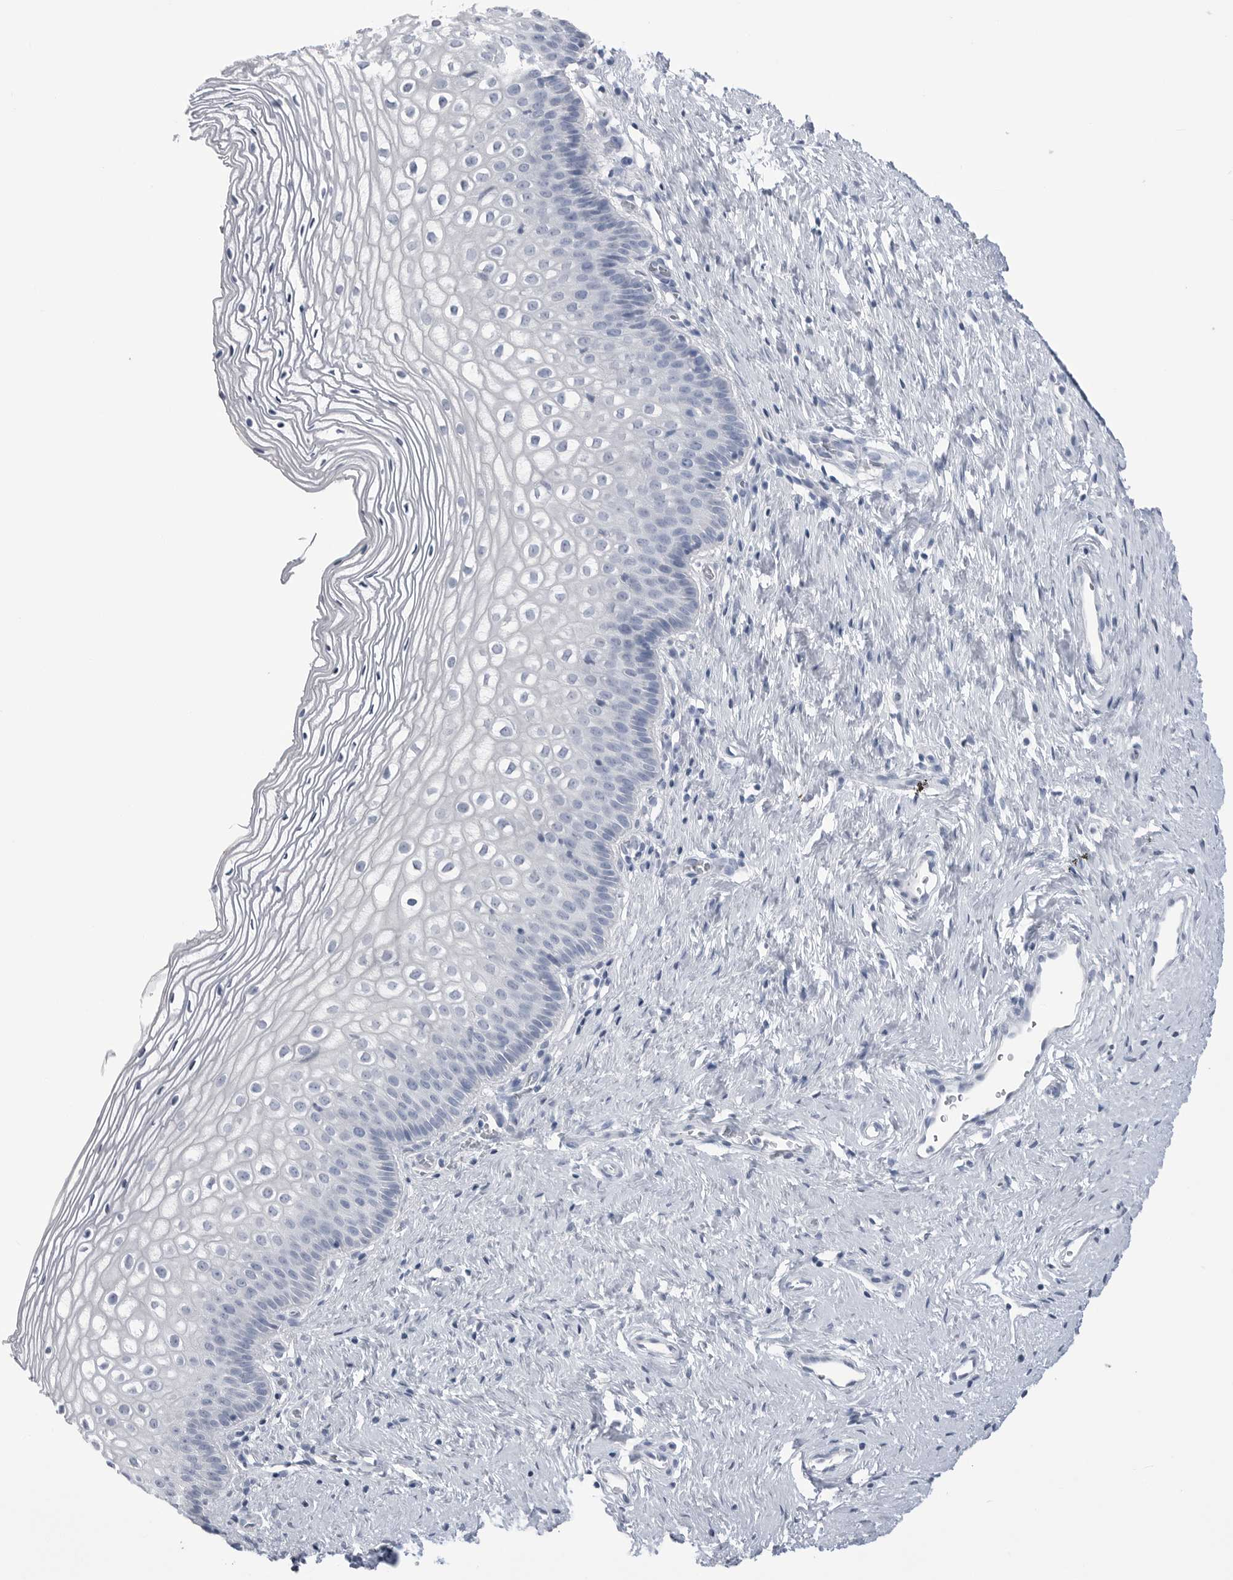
{"staining": {"intensity": "negative", "quantity": "none", "location": "none"}, "tissue": "cervix", "cell_type": "Glandular cells", "image_type": "normal", "snomed": [{"axis": "morphology", "description": "Normal tissue, NOS"}, {"axis": "topography", "description": "Cervix"}], "caption": "Immunohistochemical staining of normal cervix exhibits no significant positivity in glandular cells. Nuclei are stained in blue.", "gene": "ABHD12", "patient": {"sex": "female", "age": 27}}